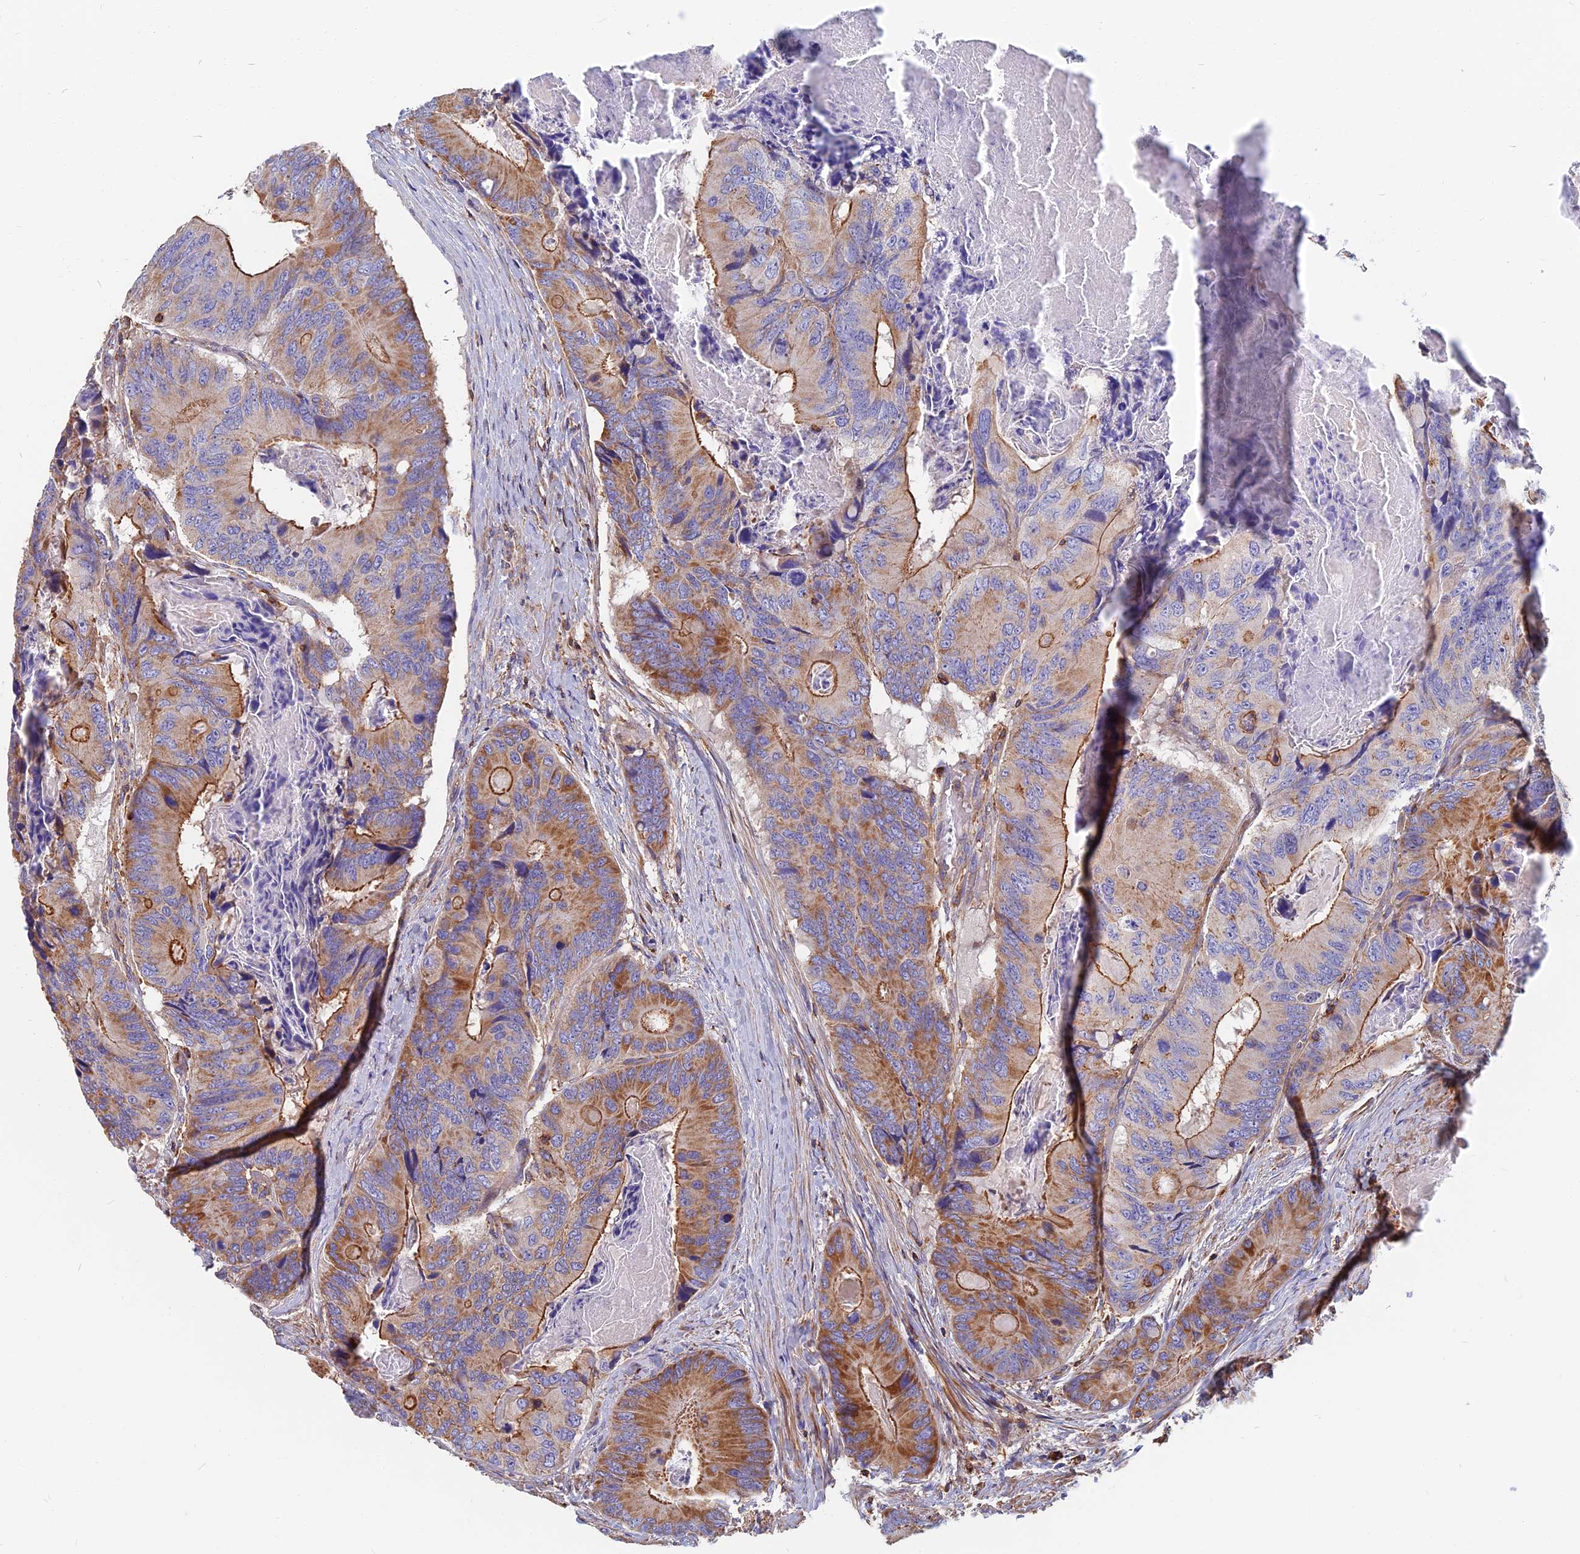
{"staining": {"intensity": "moderate", "quantity": ">75%", "location": "cytoplasmic/membranous"}, "tissue": "colorectal cancer", "cell_type": "Tumor cells", "image_type": "cancer", "snomed": [{"axis": "morphology", "description": "Adenocarcinoma, NOS"}, {"axis": "topography", "description": "Colon"}], "caption": "Protein analysis of adenocarcinoma (colorectal) tissue shows moderate cytoplasmic/membranous expression in approximately >75% of tumor cells. (DAB (3,3'-diaminobenzidine) = brown stain, brightfield microscopy at high magnification).", "gene": "HSD17B8", "patient": {"sex": "male", "age": 84}}